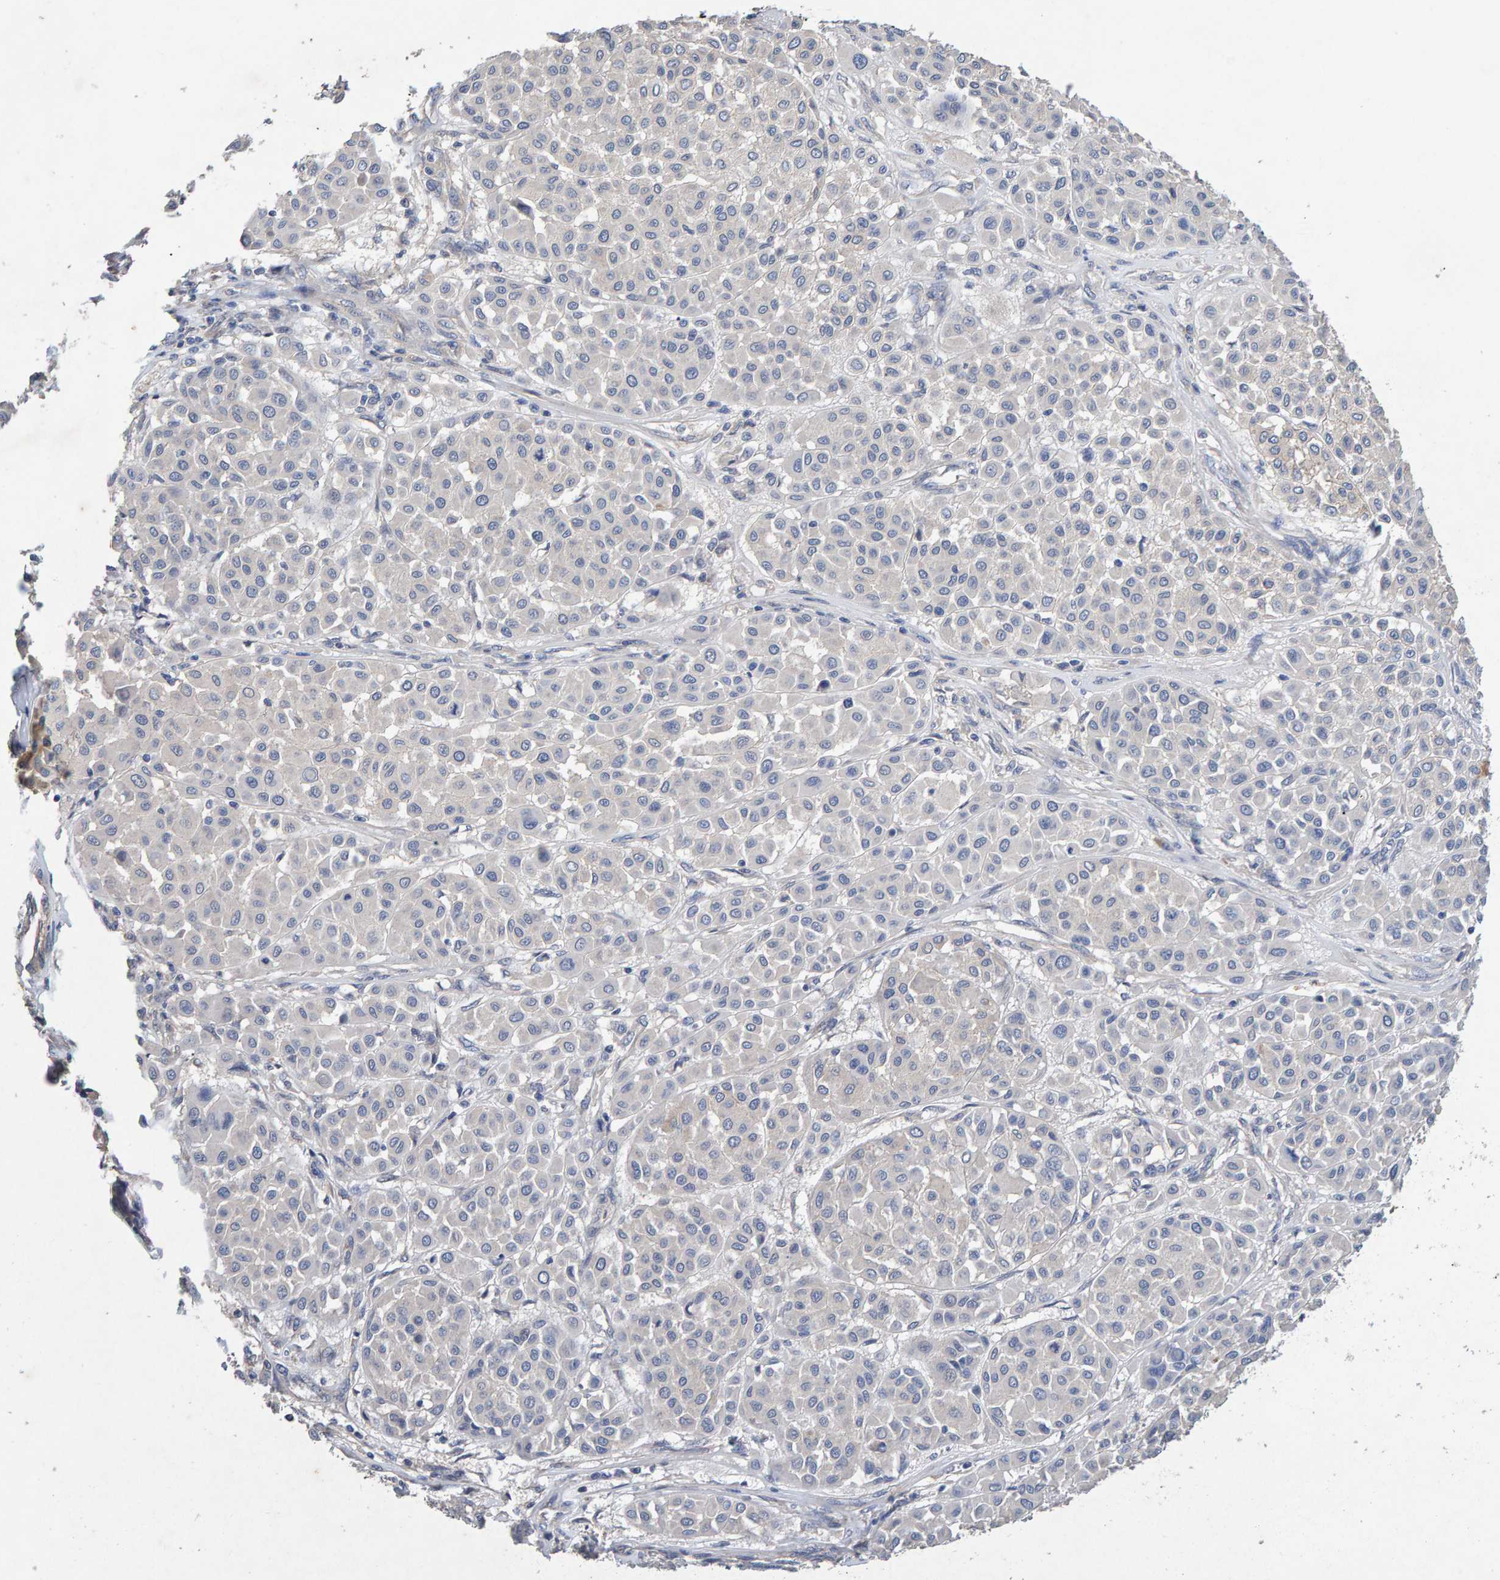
{"staining": {"intensity": "negative", "quantity": "none", "location": "none"}, "tissue": "melanoma", "cell_type": "Tumor cells", "image_type": "cancer", "snomed": [{"axis": "morphology", "description": "Malignant melanoma, Metastatic site"}, {"axis": "topography", "description": "Soft tissue"}], "caption": "This is an immunohistochemistry (IHC) micrograph of human melanoma. There is no staining in tumor cells.", "gene": "EFR3A", "patient": {"sex": "male", "age": 41}}